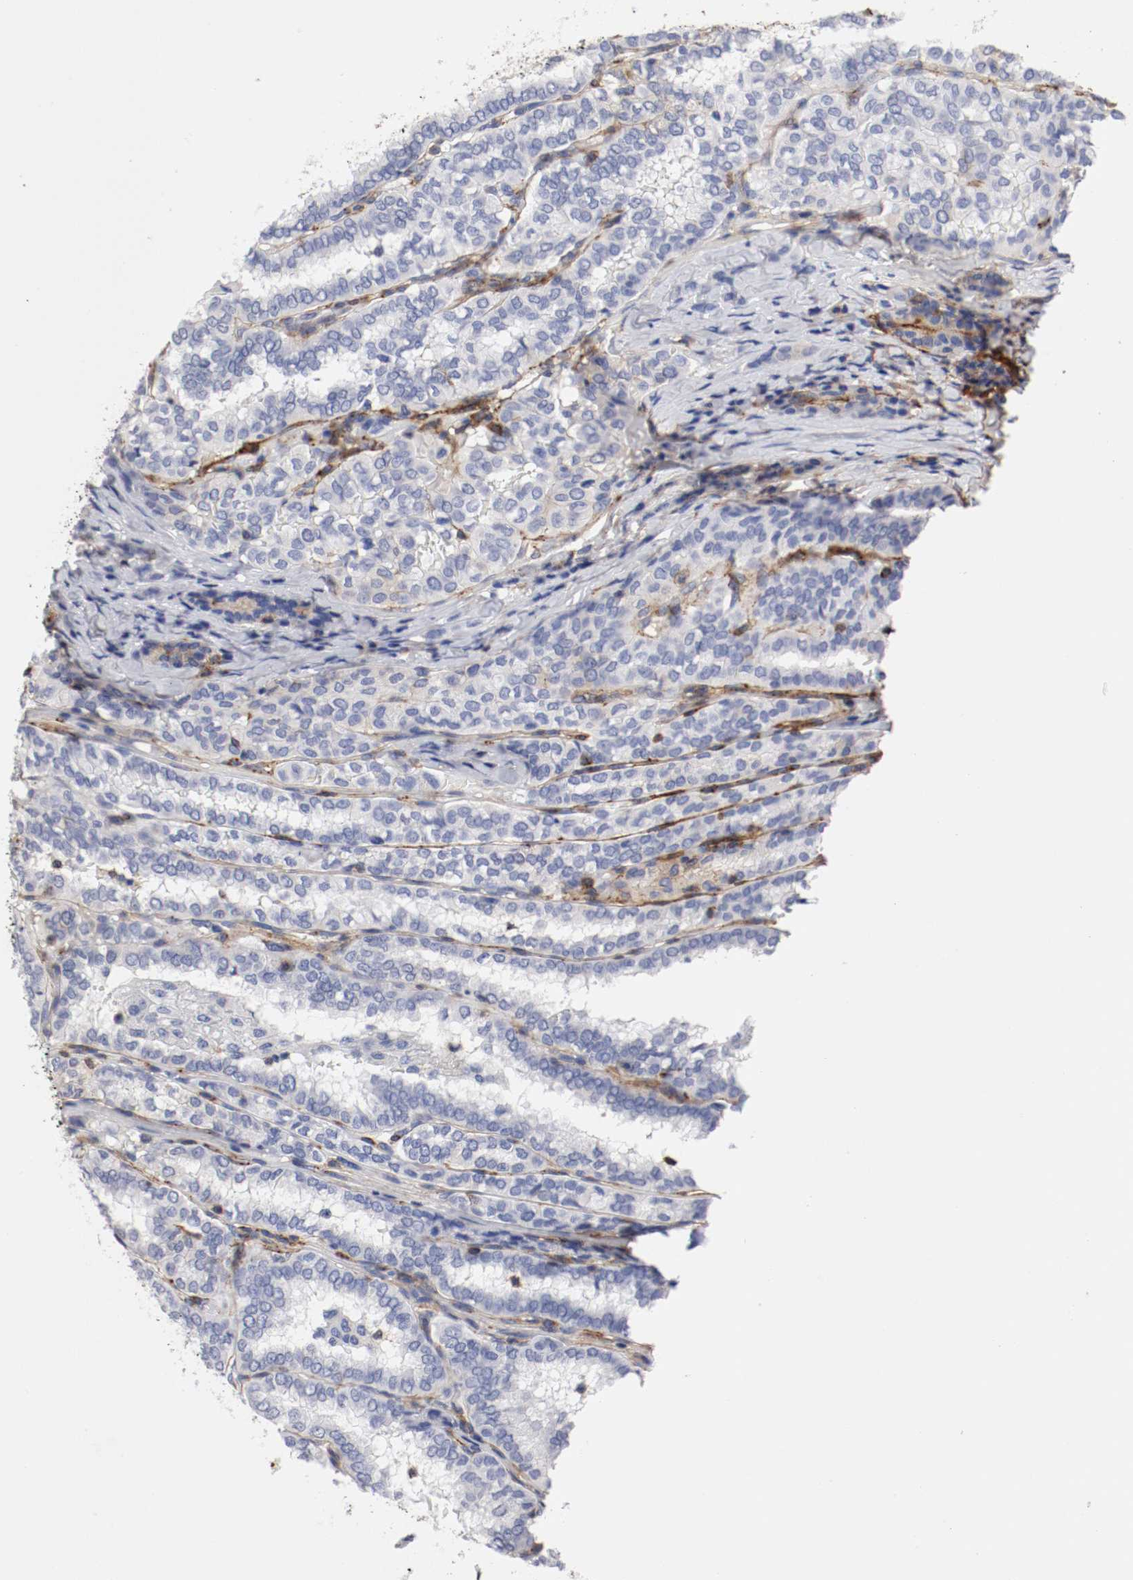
{"staining": {"intensity": "negative", "quantity": "none", "location": "none"}, "tissue": "thyroid cancer", "cell_type": "Tumor cells", "image_type": "cancer", "snomed": [{"axis": "morphology", "description": "Papillary adenocarcinoma, NOS"}, {"axis": "topography", "description": "Thyroid gland"}], "caption": "The IHC histopathology image has no significant expression in tumor cells of thyroid cancer tissue.", "gene": "IFITM1", "patient": {"sex": "female", "age": 30}}